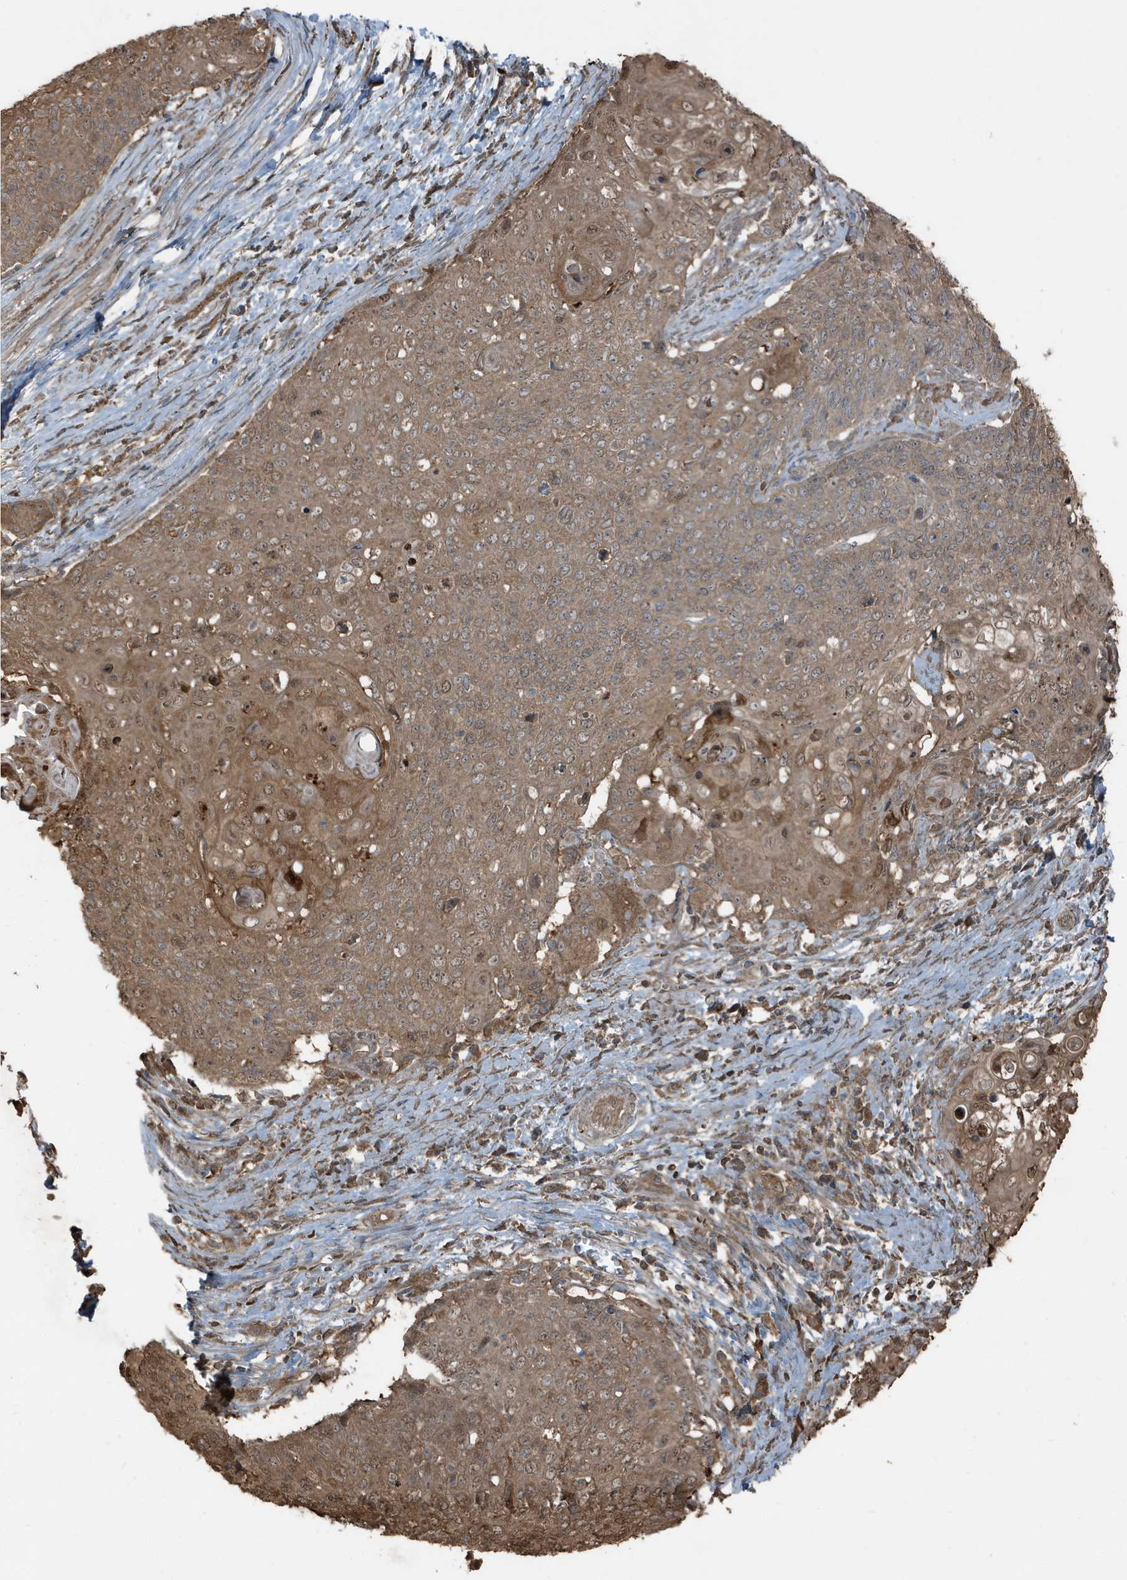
{"staining": {"intensity": "moderate", "quantity": ">75%", "location": "cytoplasmic/membranous"}, "tissue": "cervical cancer", "cell_type": "Tumor cells", "image_type": "cancer", "snomed": [{"axis": "morphology", "description": "Squamous cell carcinoma, NOS"}, {"axis": "topography", "description": "Cervix"}], "caption": "There is medium levels of moderate cytoplasmic/membranous expression in tumor cells of cervical cancer, as demonstrated by immunohistochemical staining (brown color).", "gene": "AZI2", "patient": {"sex": "female", "age": 39}}